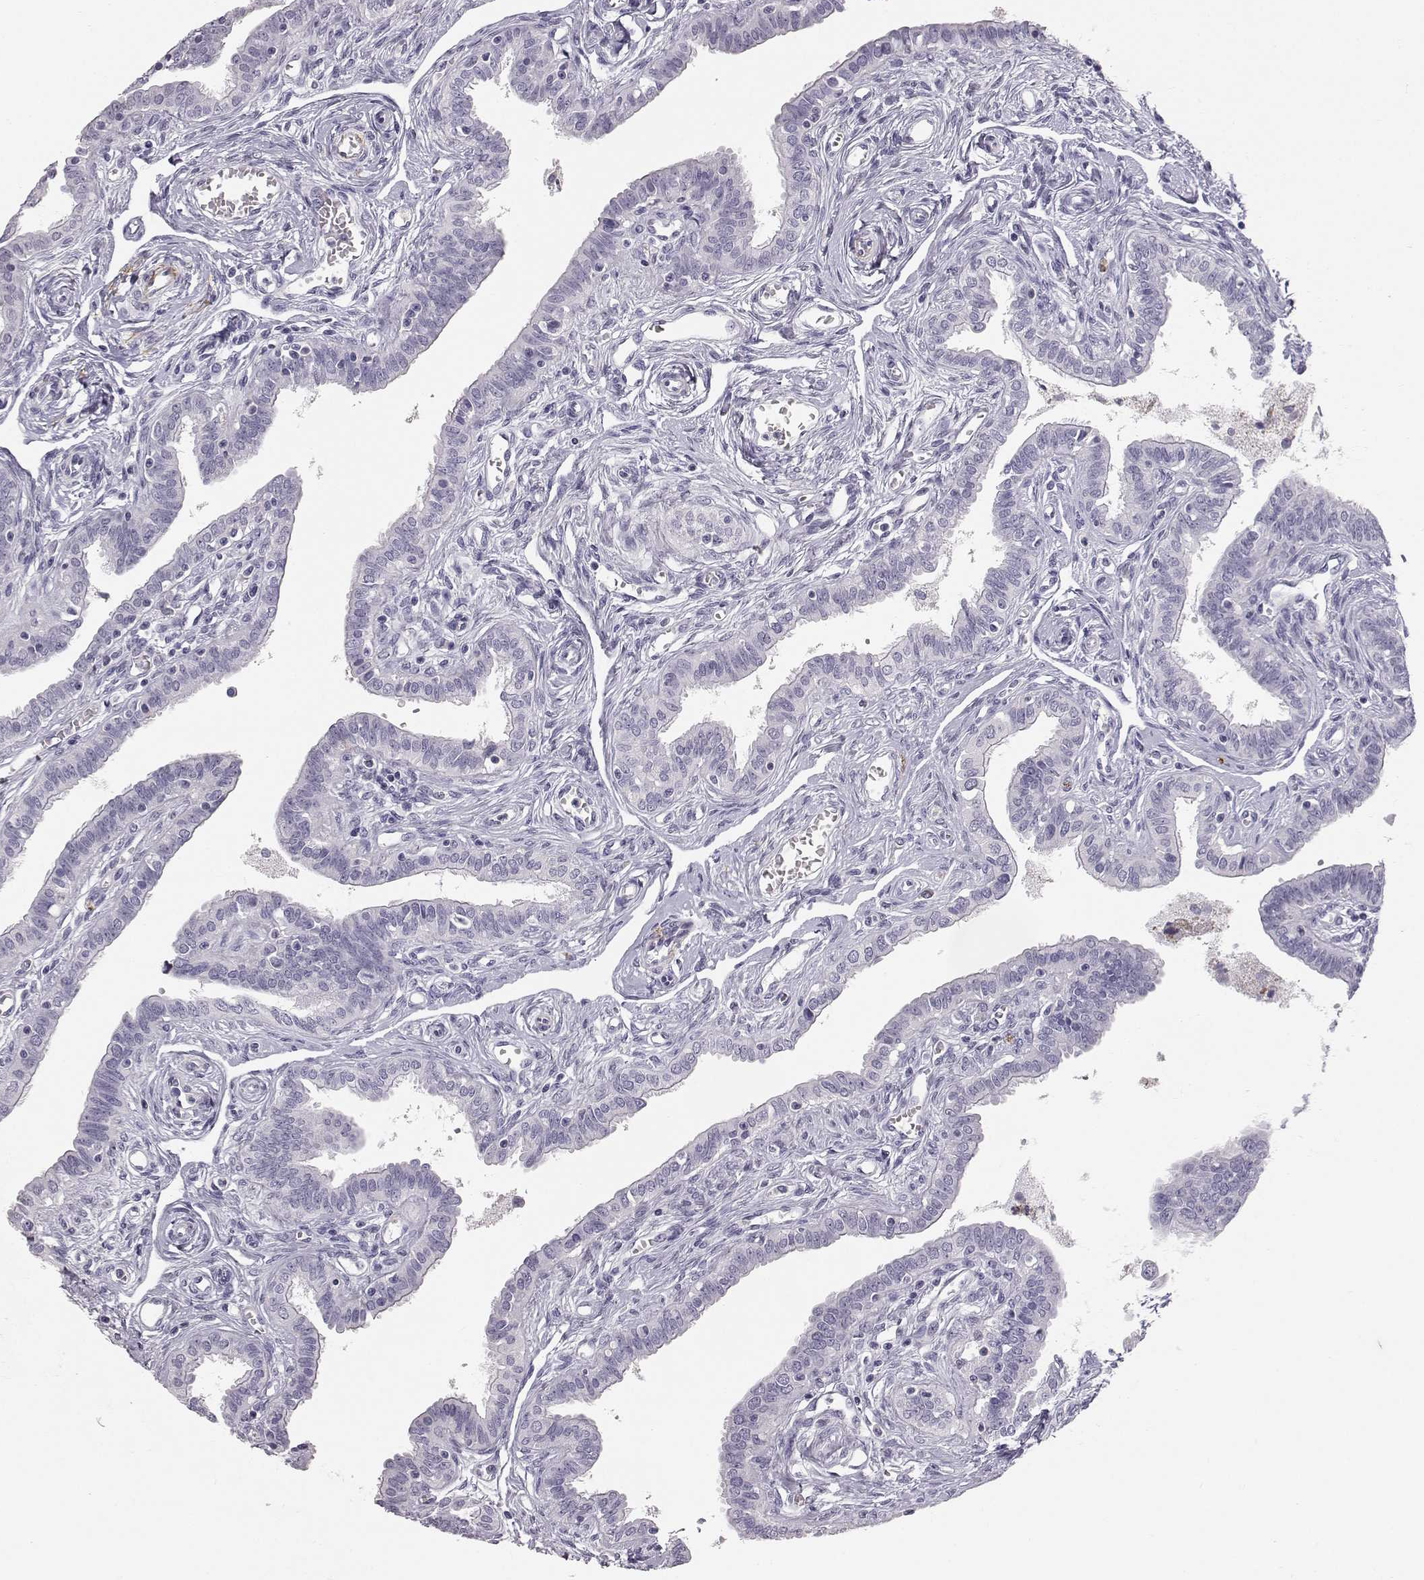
{"staining": {"intensity": "negative", "quantity": "none", "location": "none"}, "tissue": "fallopian tube", "cell_type": "Glandular cells", "image_type": "normal", "snomed": [{"axis": "morphology", "description": "Normal tissue, NOS"}, {"axis": "morphology", "description": "Carcinoma, endometroid"}, {"axis": "topography", "description": "Fallopian tube"}, {"axis": "topography", "description": "Ovary"}], "caption": "This is an immunohistochemistry micrograph of benign human fallopian tube. There is no staining in glandular cells.", "gene": "KRTAP16", "patient": {"sex": "female", "age": 42}}